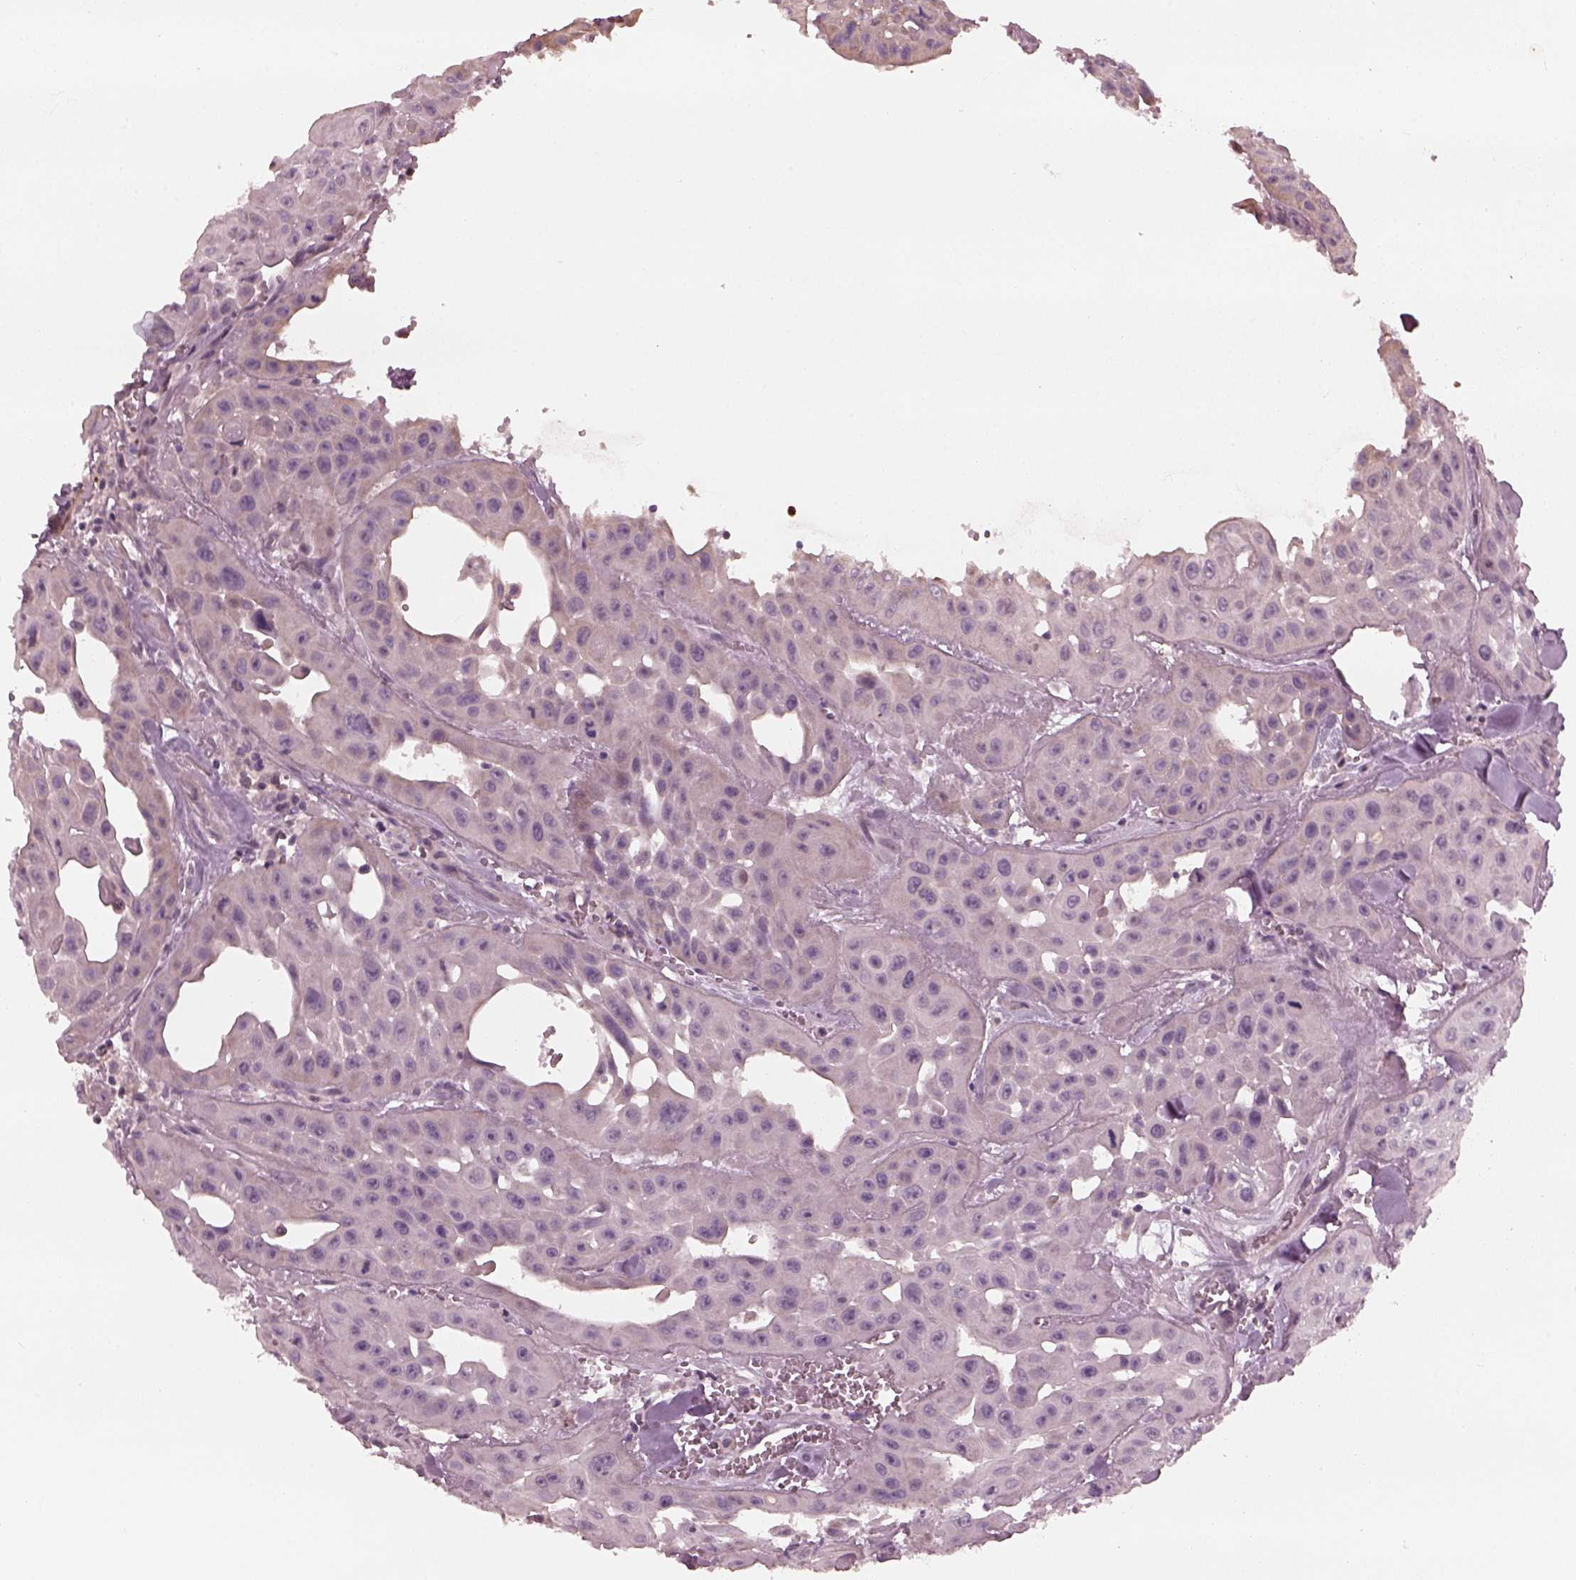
{"staining": {"intensity": "negative", "quantity": "none", "location": "none"}, "tissue": "head and neck cancer", "cell_type": "Tumor cells", "image_type": "cancer", "snomed": [{"axis": "morphology", "description": "Adenocarcinoma, NOS"}, {"axis": "topography", "description": "Head-Neck"}], "caption": "High magnification brightfield microscopy of head and neck cancer stained with DAB (brown) and counterstained with hematoxylin (blue): tumor cells show no significant expression.", "gene": "OPTC", "patient": {"sex": "male", "age": 73}}